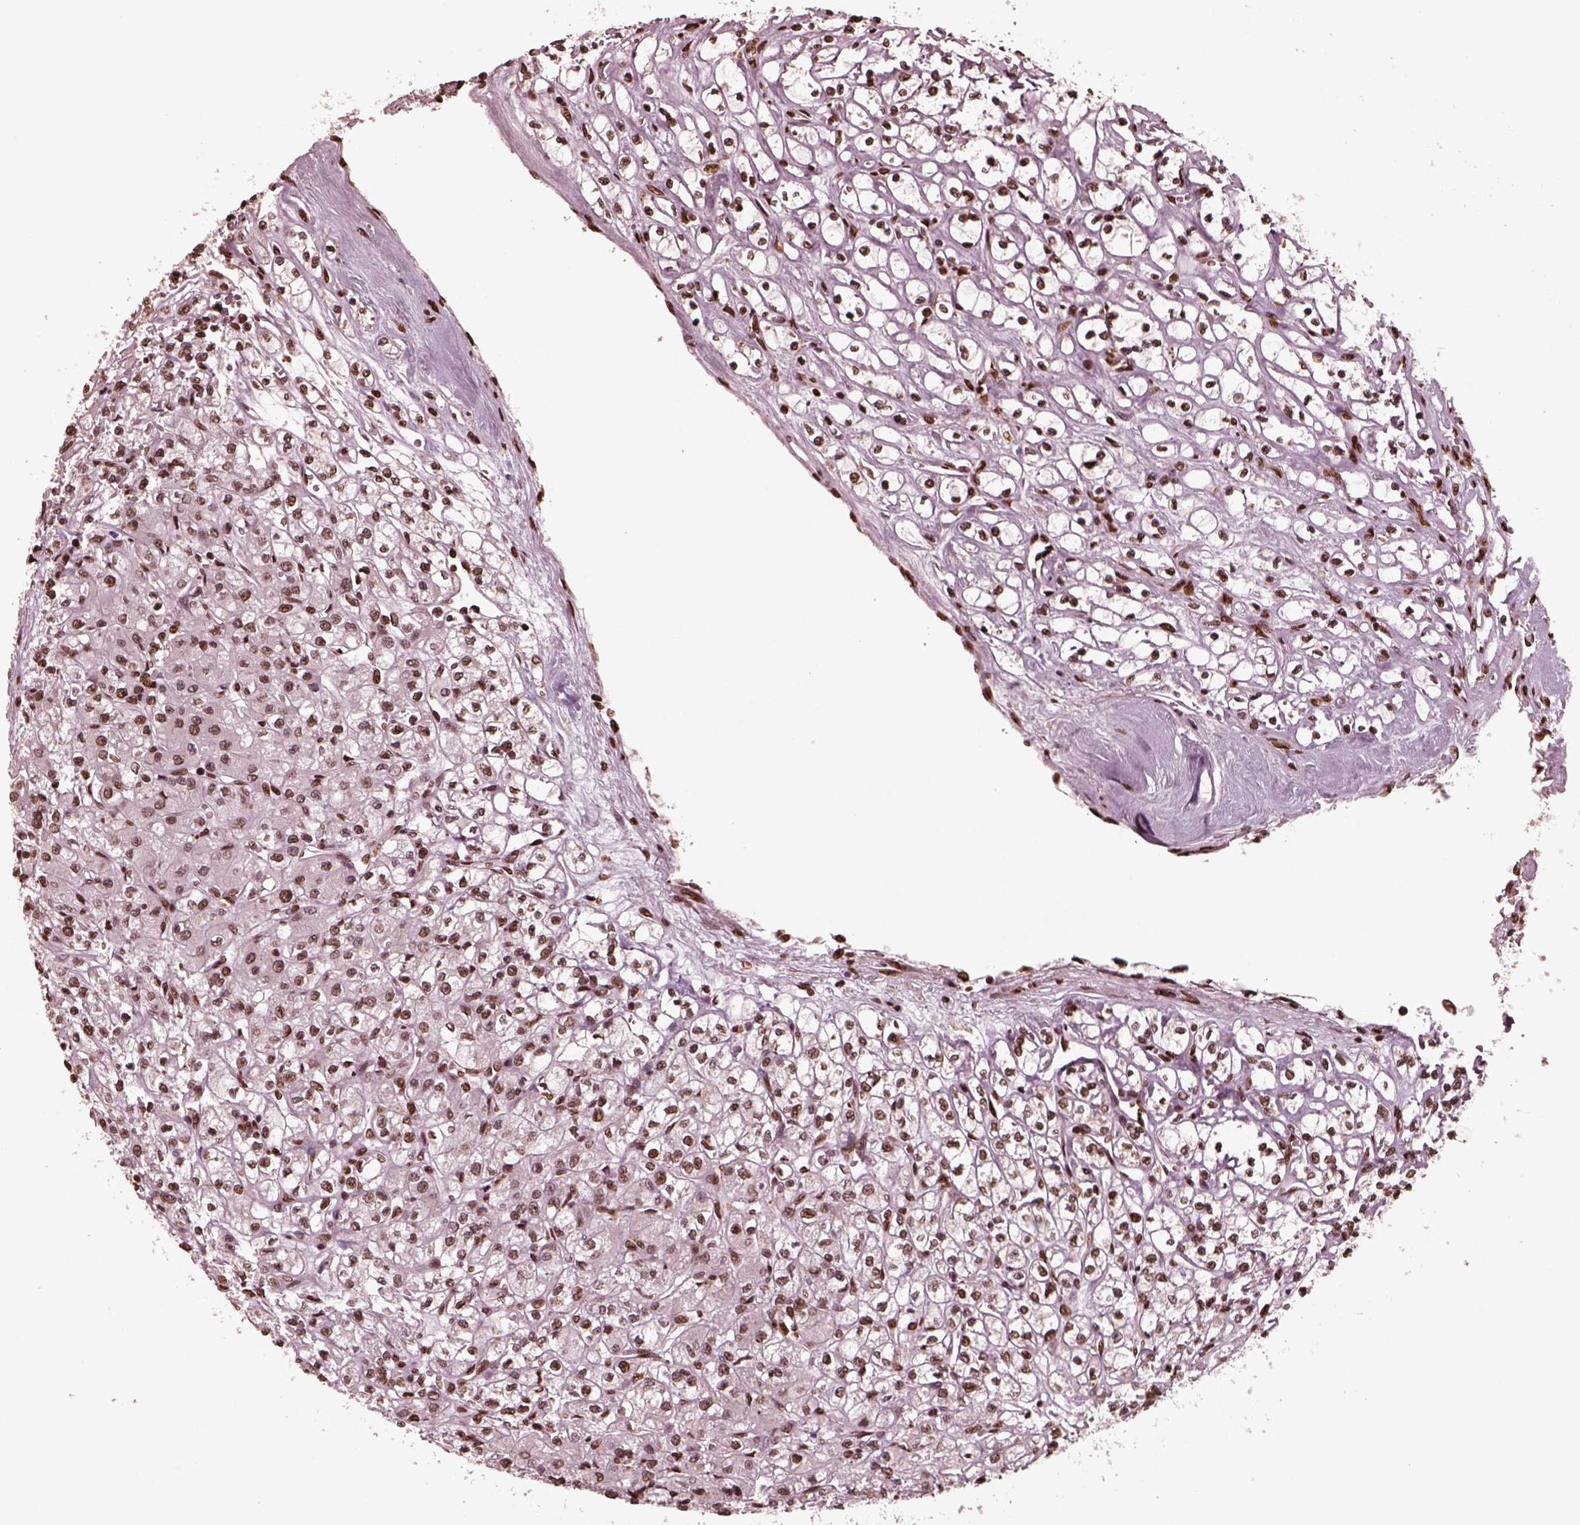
{"staining": {"intensity": "moderate", "quantity": ">75%", "location": "nuclear"}, "tissue": "renal cancer", "cell_type": "Tumor cells", "image_type": "cancer", "snomed": [{"axis": "morphology", "description": "Adenocarcinoma, NOS"}, {"axis": "topography", "description": "Kidney"}], "caption": "Renal cancer was stained to show a protein in brown. There is medium levels of moderate nuclear positivity in about >75% of tumor cells.", "gene": "NSD1", "patient": {"sex": "female", "age": 70}}